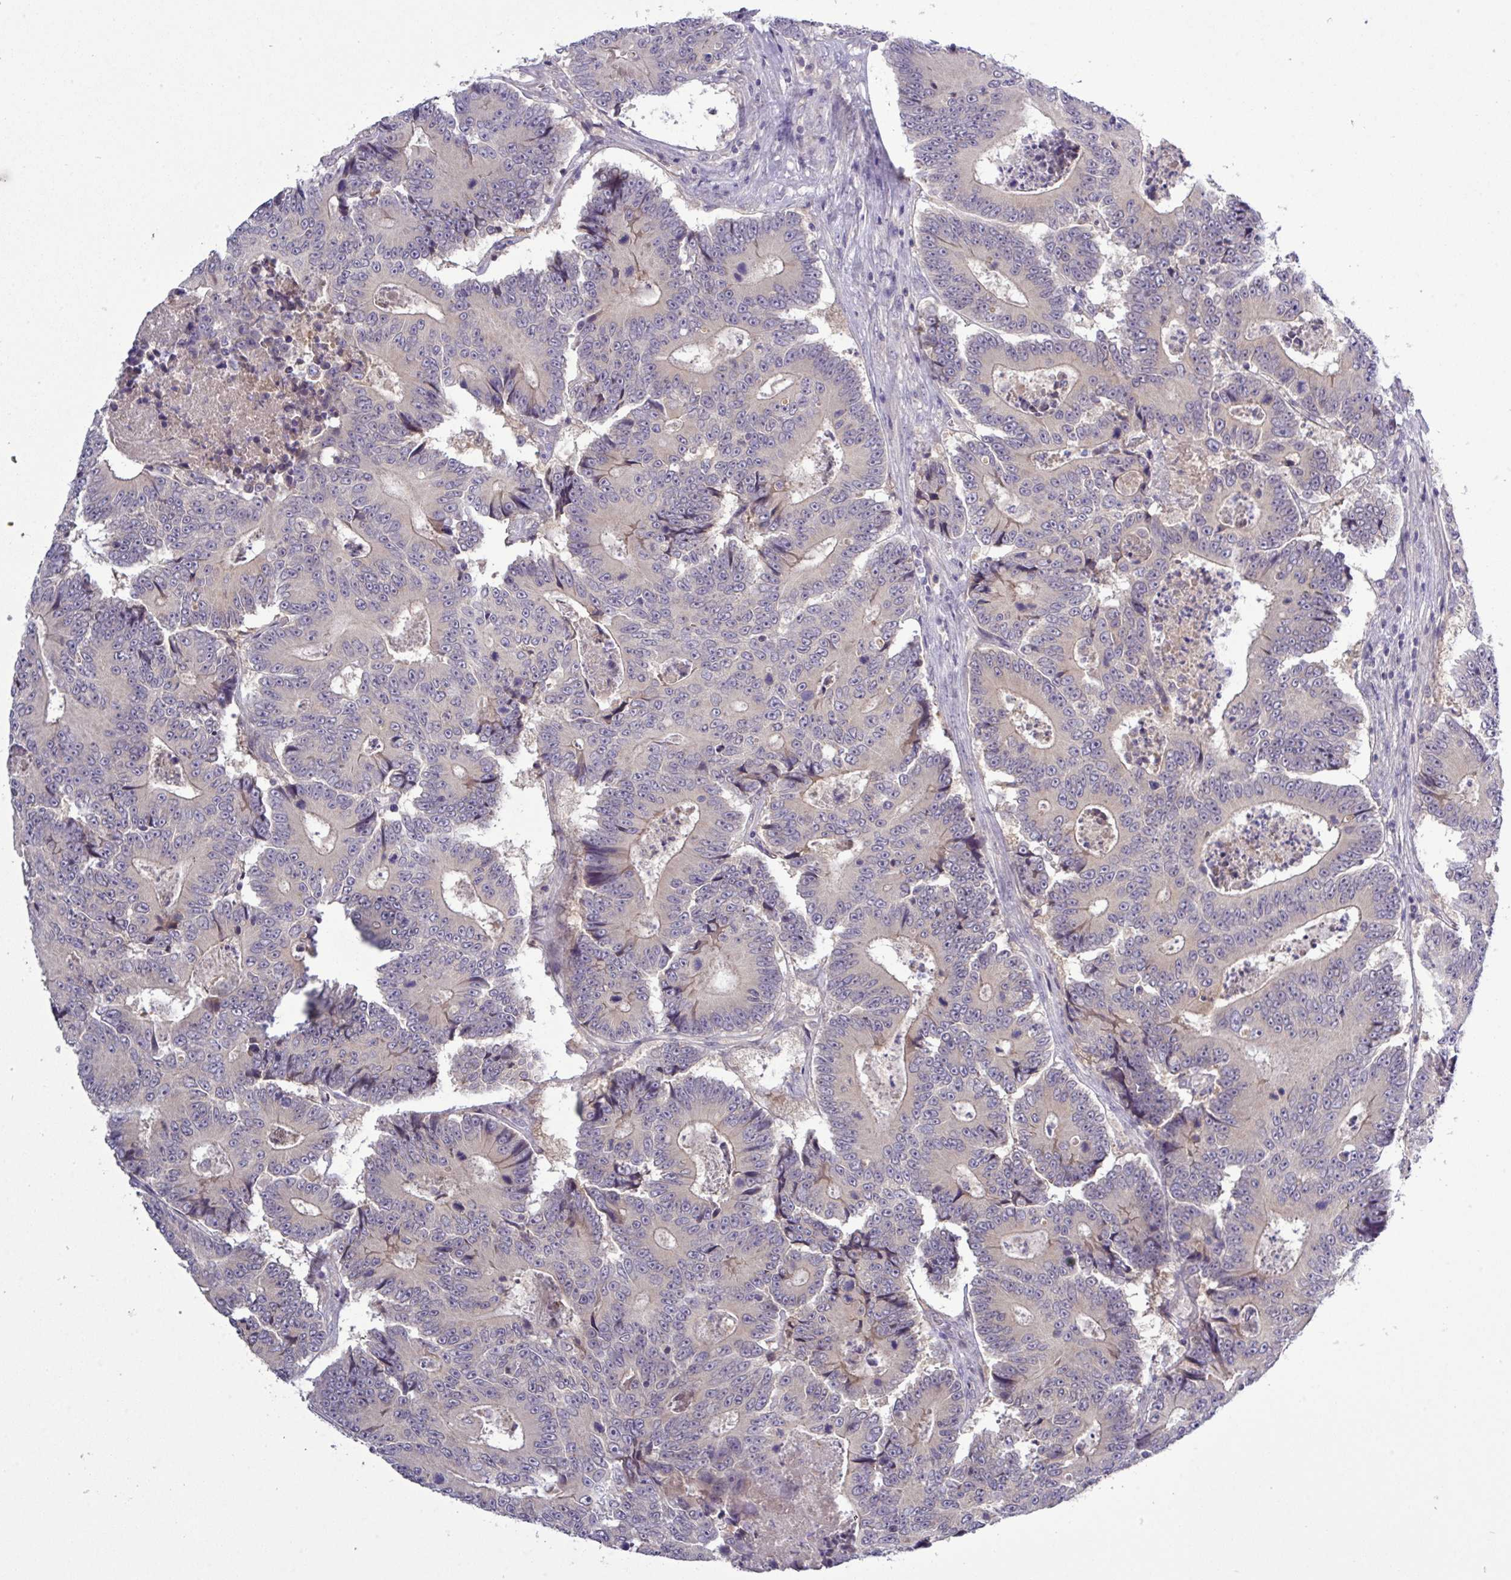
{"staining": {"intensity": "negative", "quantity": "none", "location": "none"}, "tissue": "colorectal cancer", "cell_type": "Tumor cells", "image_type": "cancer", "snomed": [{"axis": "morphology", "description": "Adenocarcinoma, NOS"}, {"axis": "topography", "description": "Colon"}], "caption": "Immunohistochemistry (IHC) micrograph of colorectal cancer (adenocarcinoma) stained for a protein (brown), which reveals no expression in tumor cells.", "gene": "TMEM62", "patient": {"sex": "male", "age": 83}}